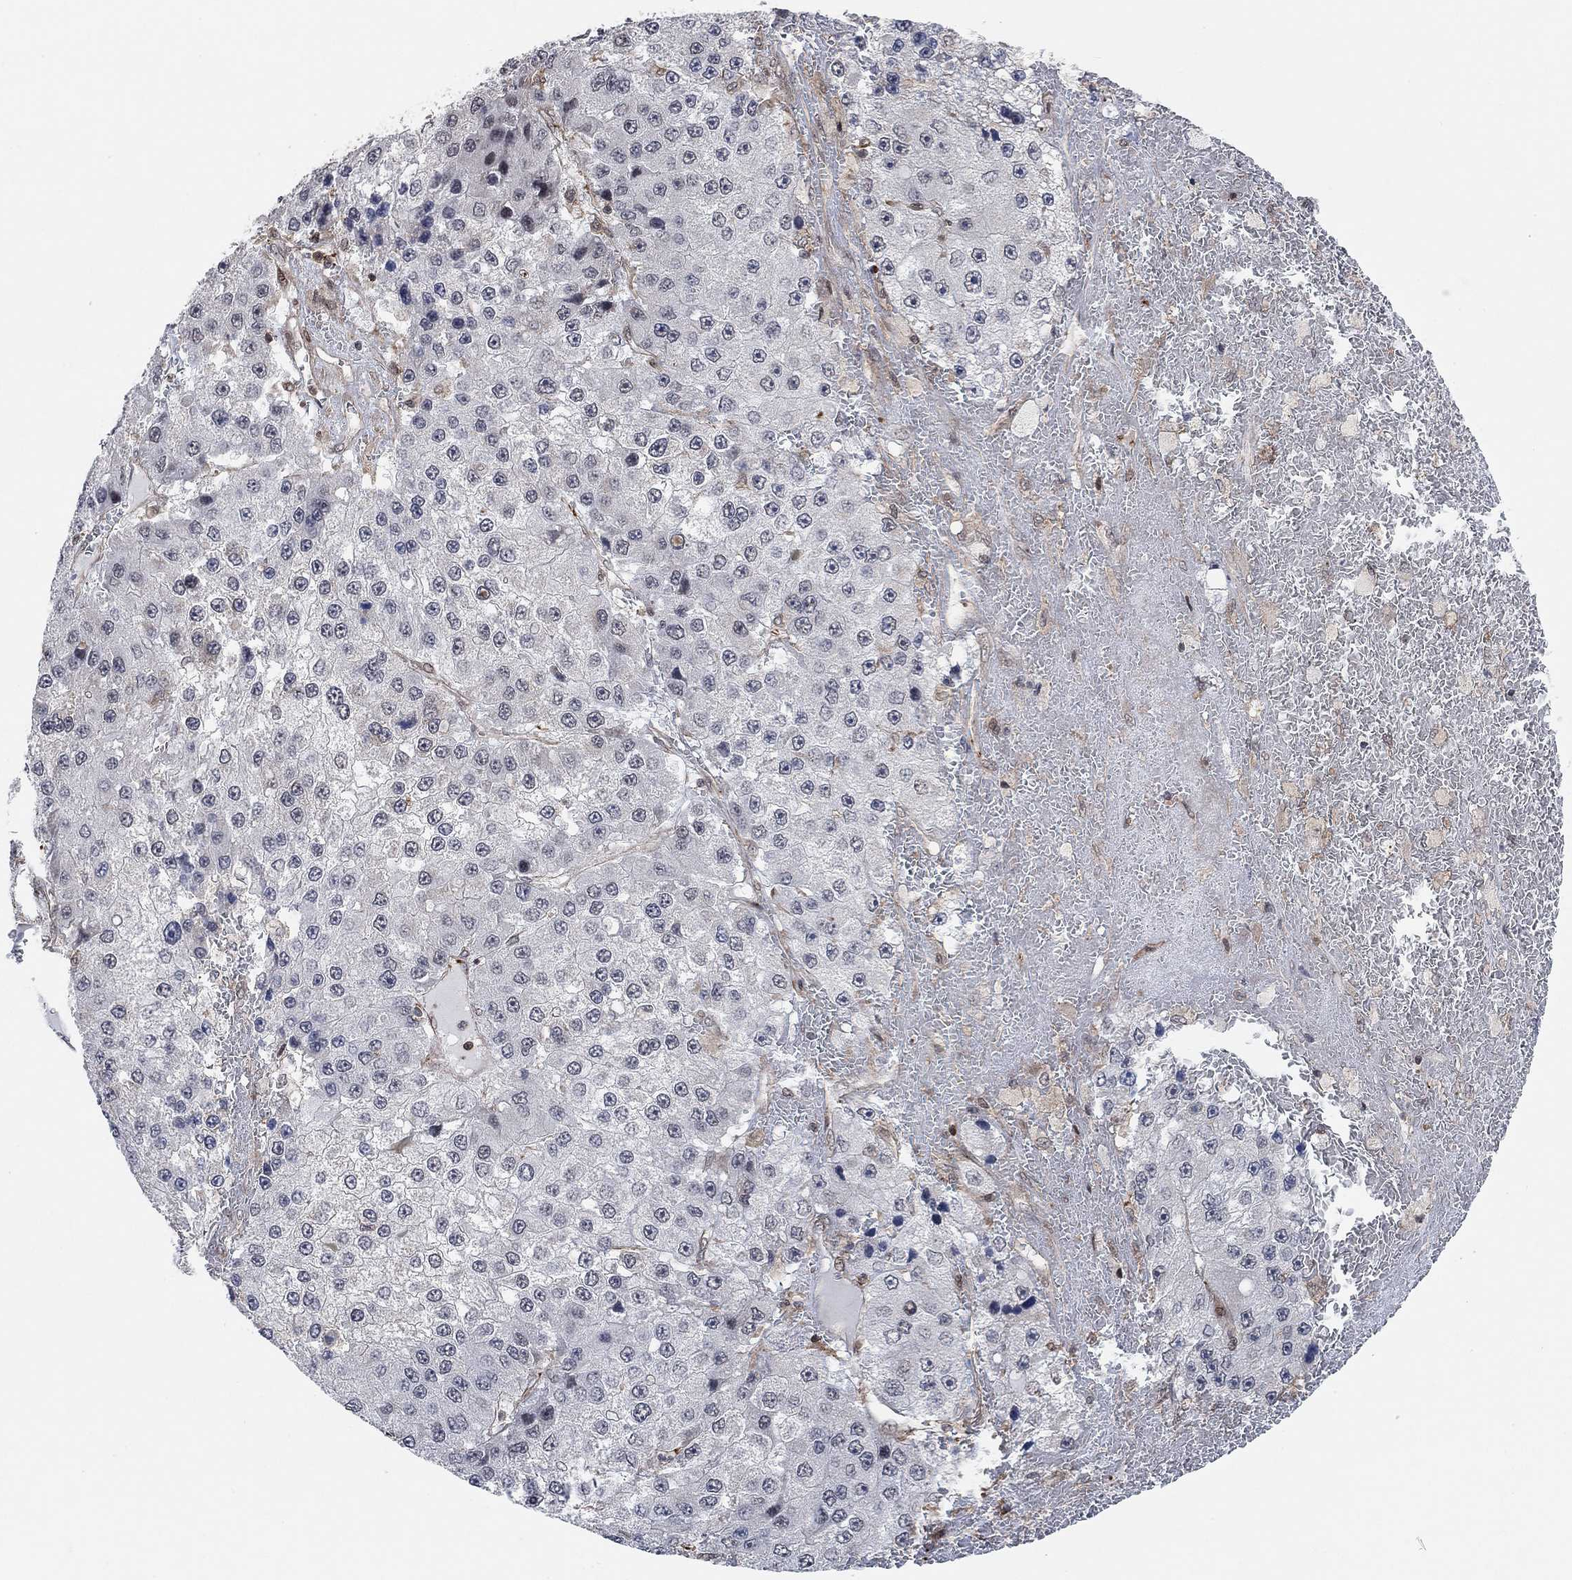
{"staining": {"intensity": "negative", "quantity": "none", "location": "none"}, "tissue": "liver cancer", "cell_type": "Tumor cells", "image_type": "cancer", "snomed": [{"axis": "morphology", "description": "Carcinoma, Hepatocellular, NOS"}, {"axis": "topography", "description": "Liver"}], "caption": "IHC of human liver hepatocellular carcinoma shows no positivity in tumor cells.", "gene": "PWWP2B", "patient": {"sex": "female", "age": 73}}